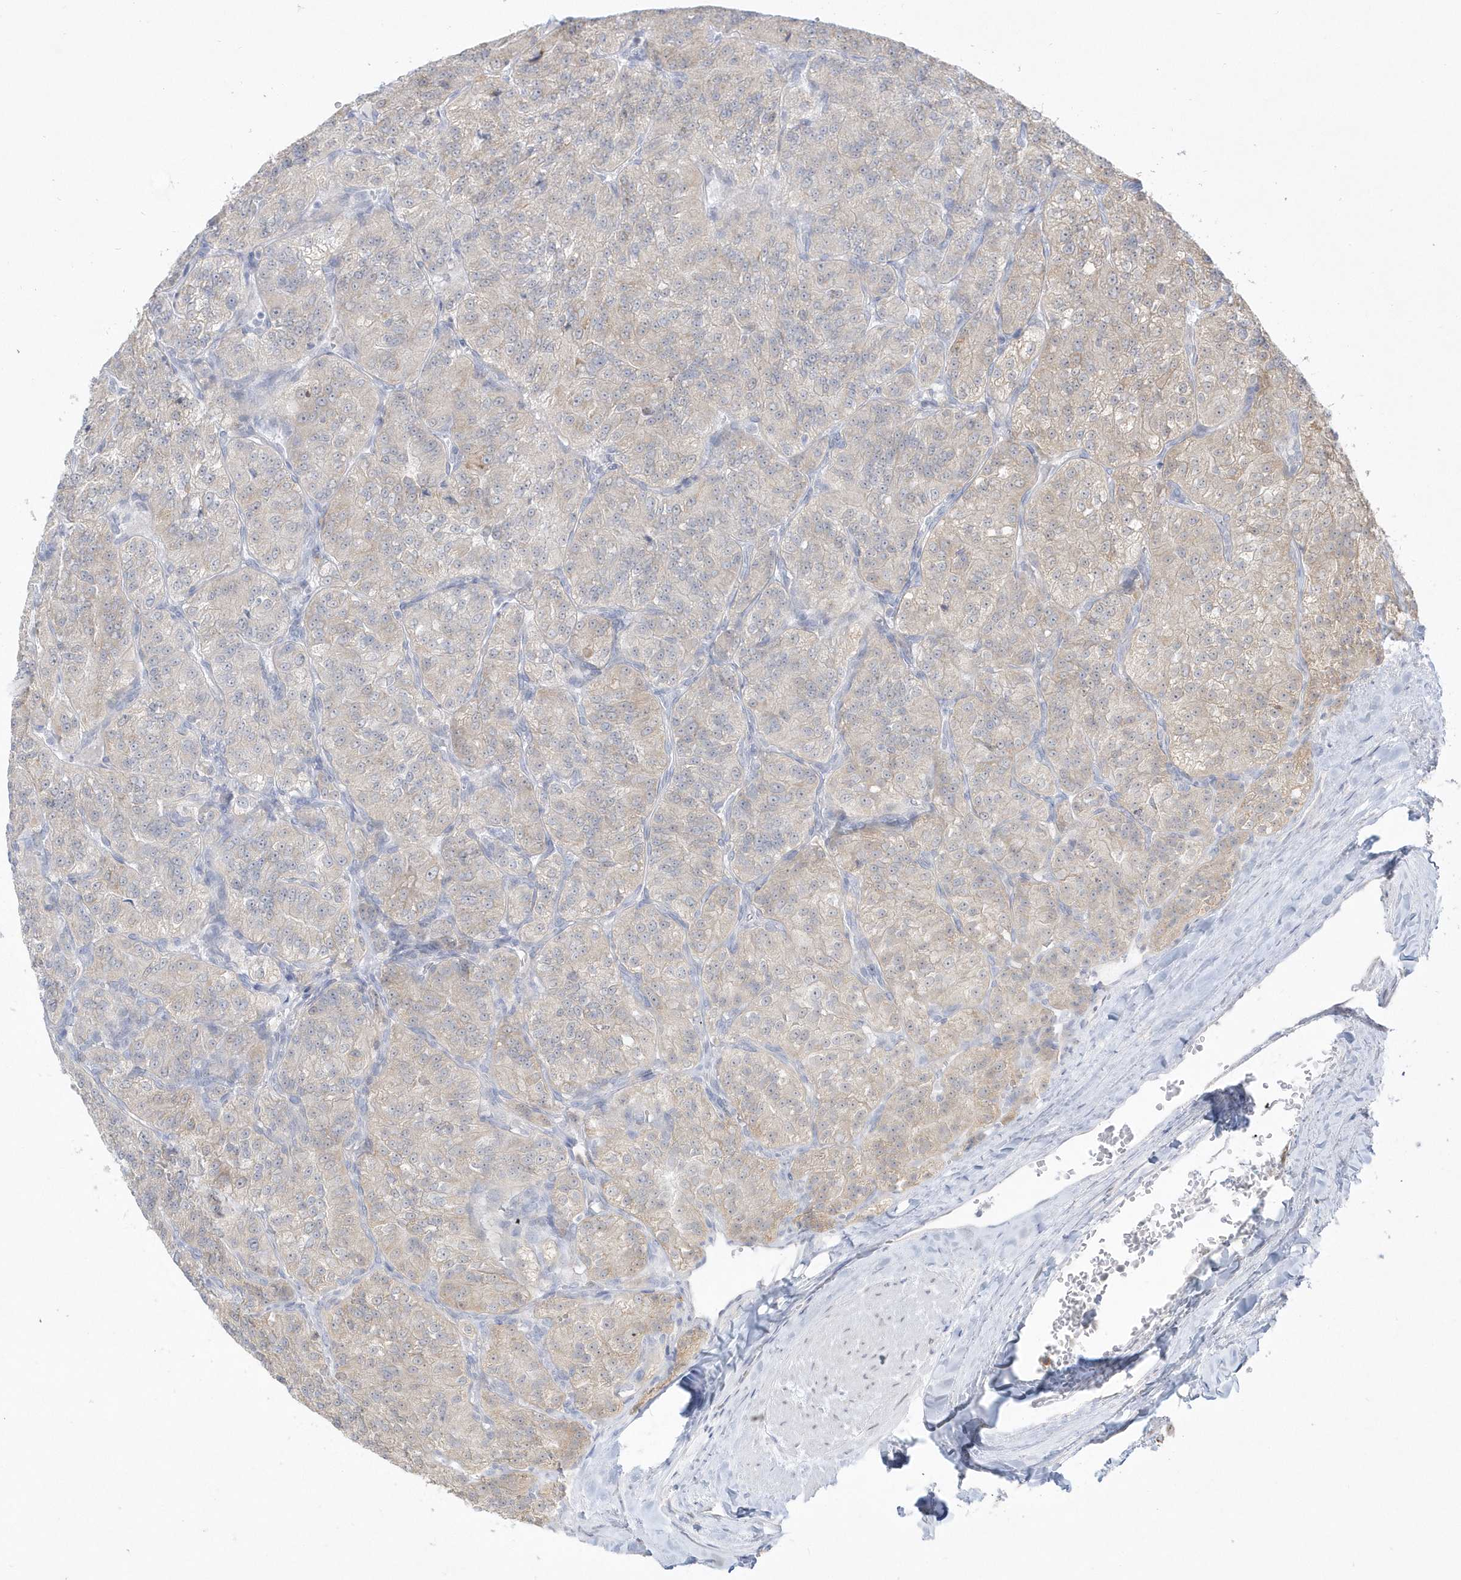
{"staining": {"intensity": "weak", "quantity": "<25%", "location": "cytoplasmic/membranous"}, "tissue": "renal cancer", "cell_type": "Tumor cells", "image_type": "cancer", "snomed": [{"axis": "morphology", "description": "Adenocarcinoma, NOS"}, {"axis": "topography", "description": "Kidney"}], "caption": "The histopathology image shows no significant expression in tumor cells of adenocarcinoma (renal). Brightfield microscopy of immunohistochemistry (IHC) stained with DAB (3,3'-diaminobenzidine) (brown) and hematoxylin (blue), captured at high magnification.", "gene": "PCBD1", "patient": {"sex": "female", "age": 63}}